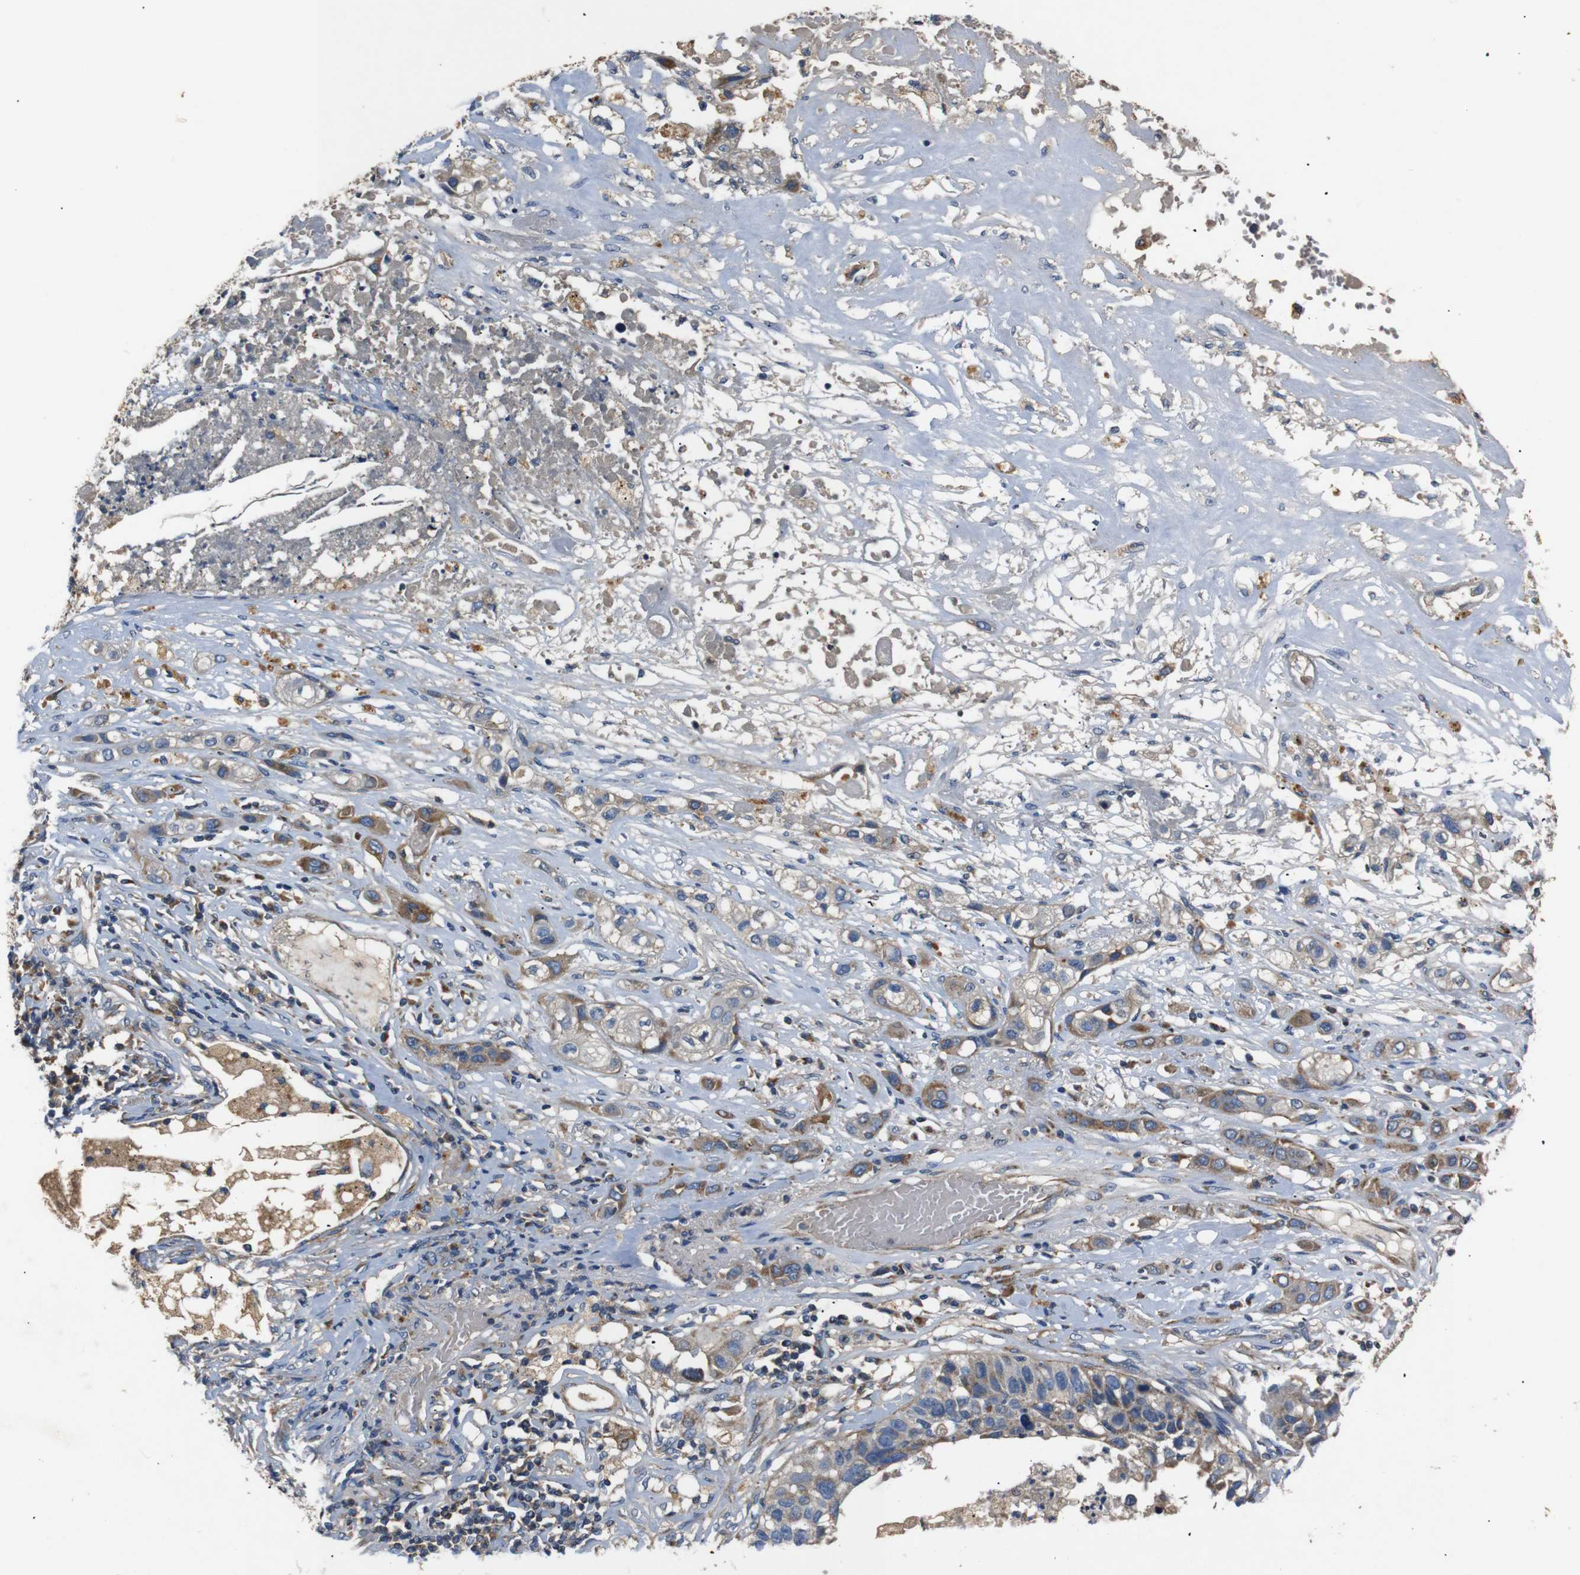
{"staining": {"intensity": "moderate", "quantity": ">75%", "location": "cytoplasmic/membranous"}, "tissue": "lung cancer", "cell_type": "Tumor cells", "image_type": "cancer", "snomed": [{"axis": "morphology", "description": "Squamous cell carcinoma, NOS"}, {"axis": "topography", "description": "Lung"}], "caption": "A medium amount of moderate cytoplasmic/membranous positivity is identified in approximately >75% of tumor cells in lung squamous cell carcinoma tissue. (DAB (3,3'-diaminobenzidine) = brown stain, brightfield microscopy at high magnification).", "gene": "NETO2", "patient": {"sex": "male", "age": 71}}